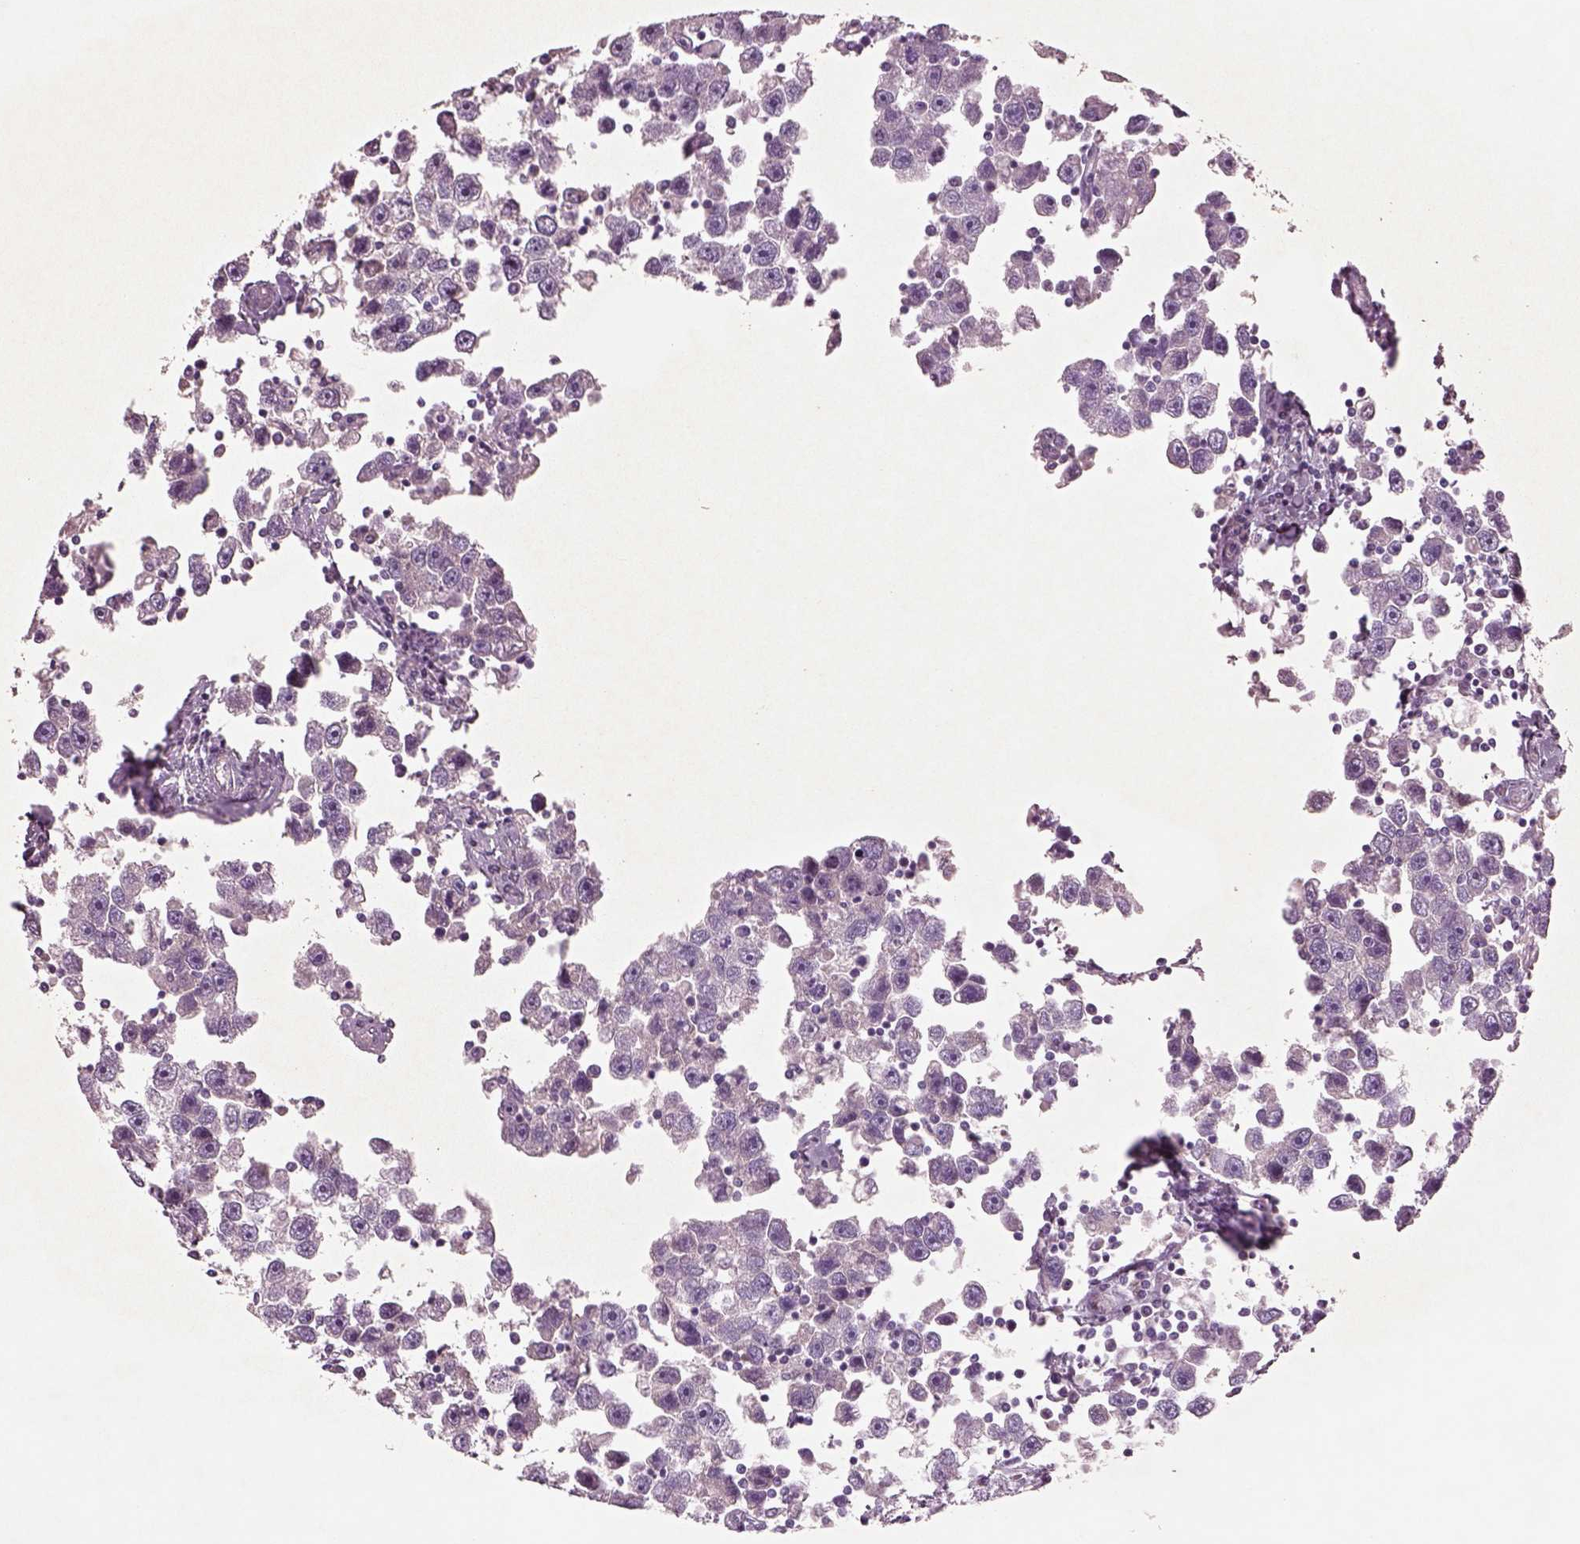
{"staining": {"intensity": "negative", "quantity": "none", "location": "none"}, "tissue": "testis cancer", "cell_type": "Tumor cells", "image_type": "cancer", "snomed": [{"axis": "morphology", "description": "Seminoma, NOS"}, {"axis": "topography", "description": "Testis"}], "caption": "Immunohistochemistry micrograph of neoplastic tissue: human testis seminoma stained with DAB (3,3'-diaminobenzidine) demonstrates no significant protein staining in tumor cells. (Stains: DAB (3,3'-diaminobenzidine) immunohistochemistry with hematoxylin counter stain, Microscopy: brightfield microscopy at high magnification).", "gene": "DUOXA2", "patient": {"sex": "male", "age": 30}}